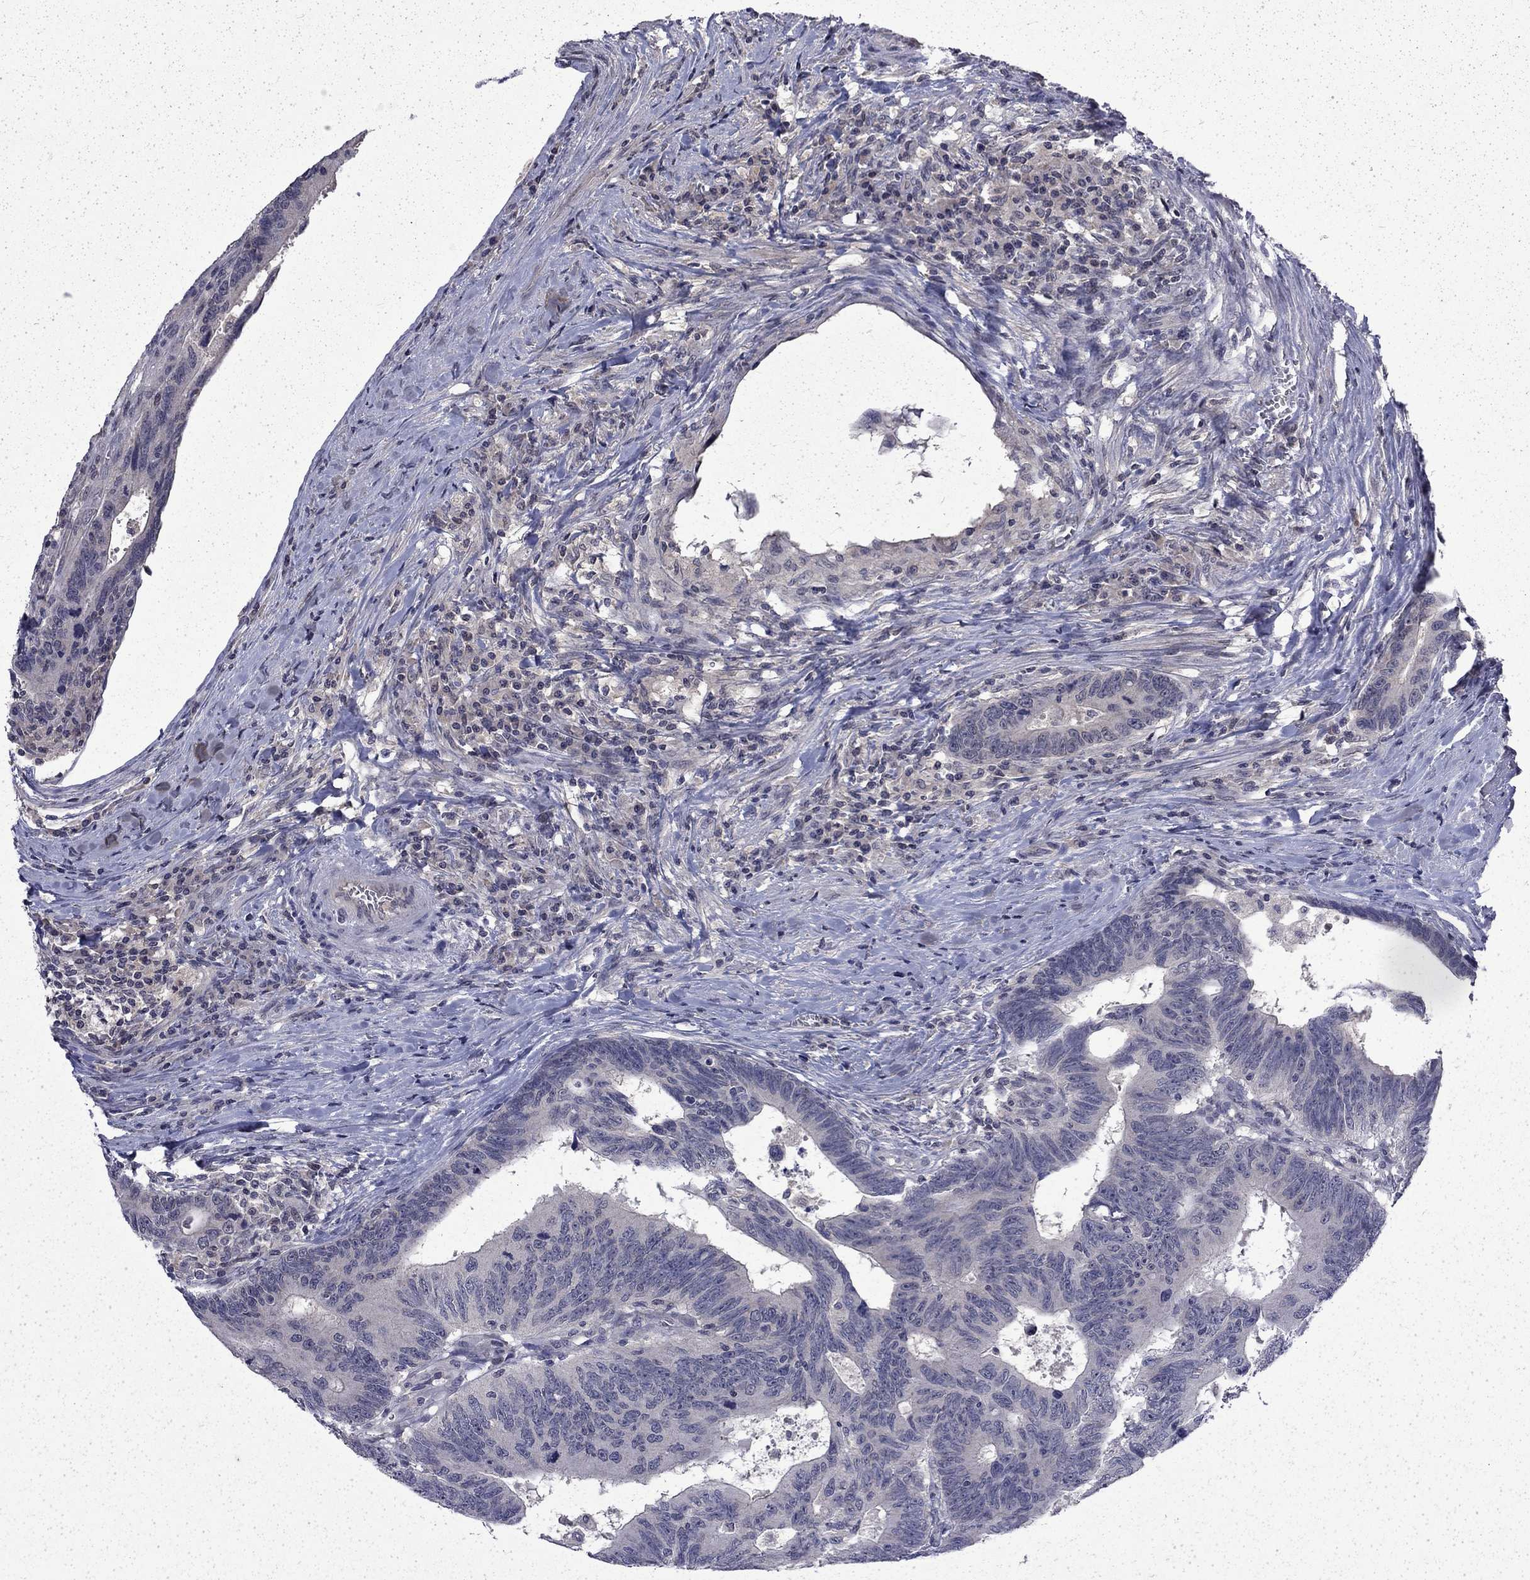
{"staining": {"intensity": "negative", "quantity": "none", "location": "none"}, "tissue": "colorectal cancer", "cell_type": "Tumor cells", "image_type": "cancer", "snomed": [{"axis": "morphology", "description": "Adenocarcinoma, NOS"}, {"axis": "topography", "description": "Colon"}], "caption": "A high-resolution image shows immunohistochemistry staining of adenocarcinoma (colorectal), which exhibits no significant expression in tumor cells.", "gene": "CHAT", "patient": {"sex": "female", "age": 77}}